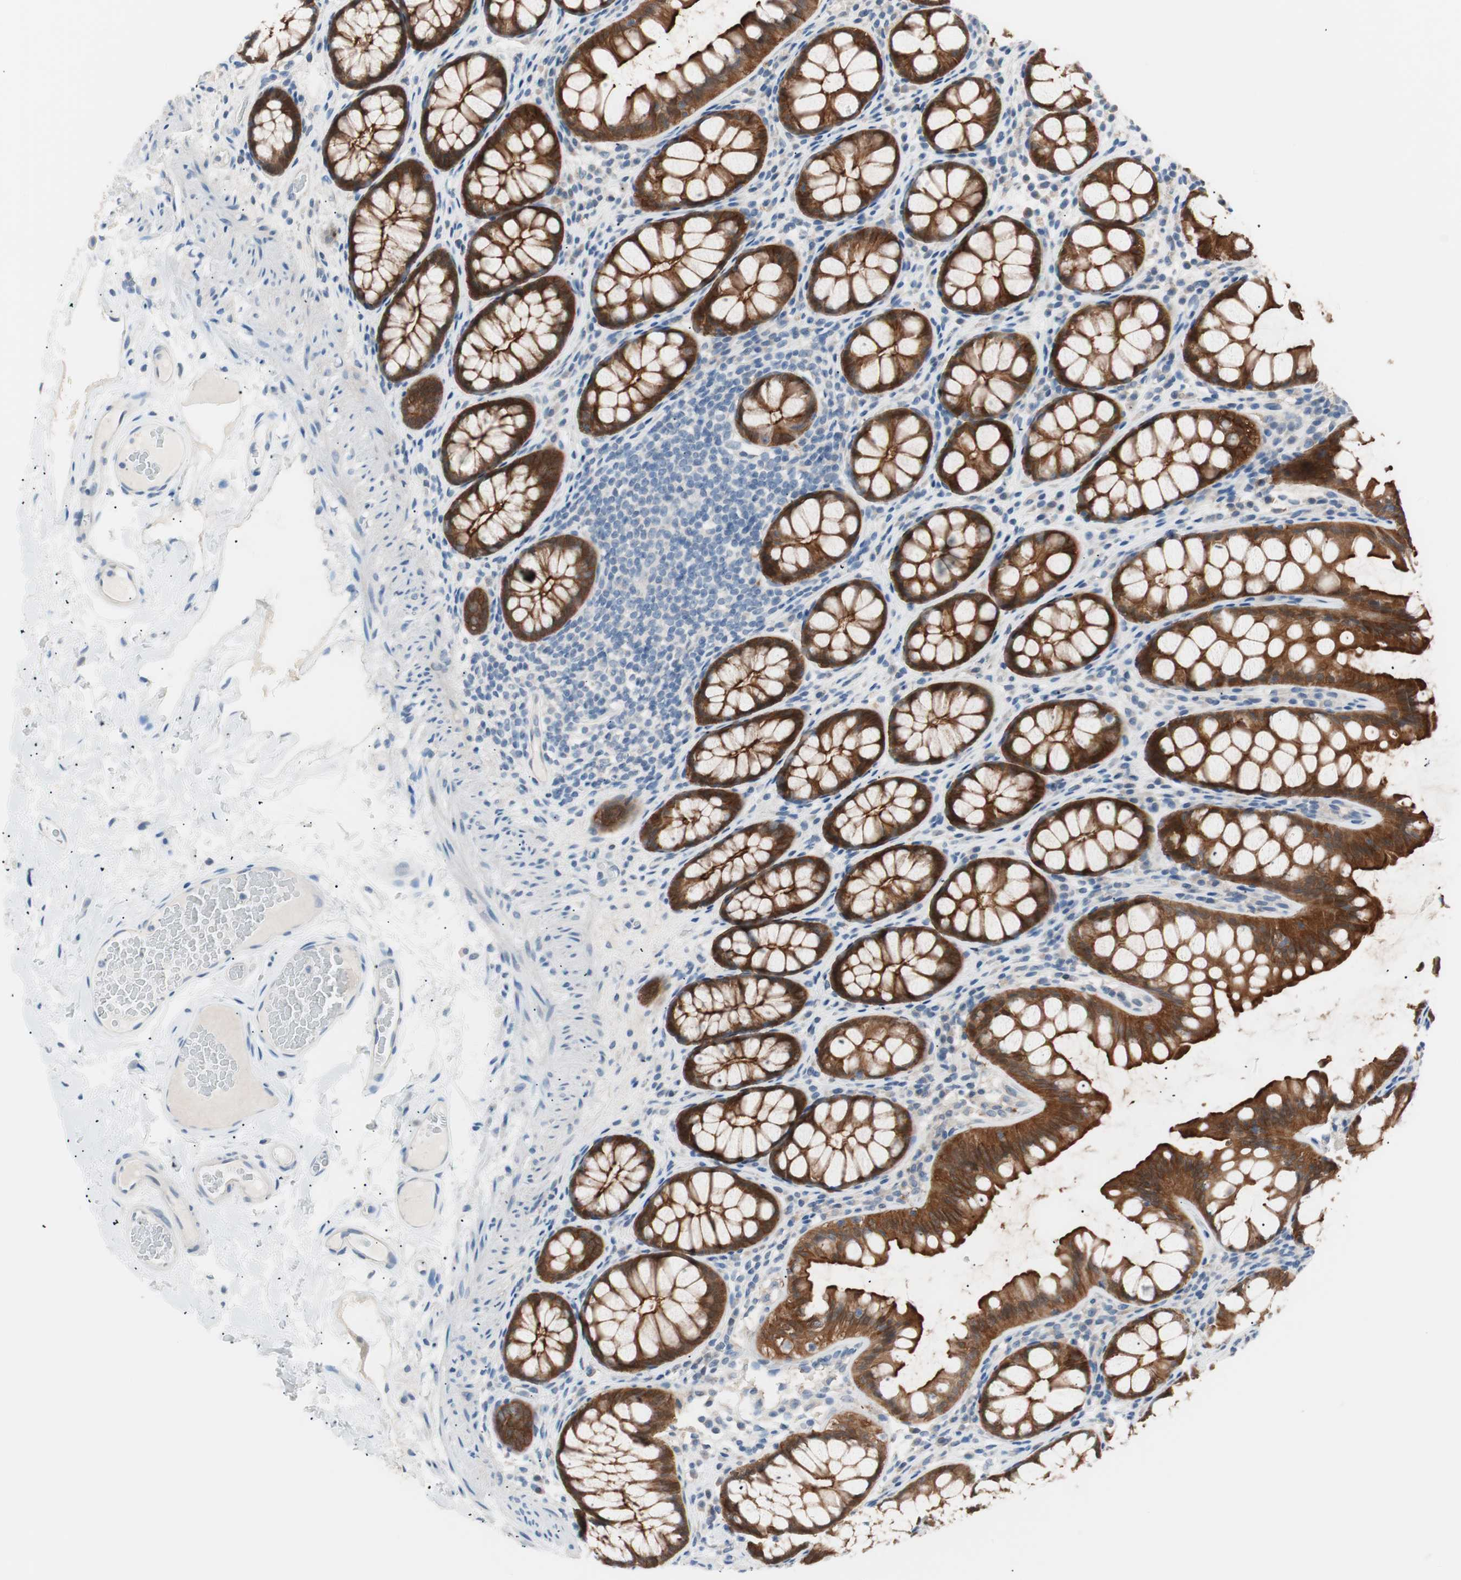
{"staining": {"intensity": "negative", "quantity": "none", "location": "none"}, "tissue": "colon", "cell_type": "Endothelial cells", "image_type": "normal", "snomed": [{"axis": "morphology", "description": "Normal tissue, NOS"}, {"axis": "topography", "description": "Colon"}], "caption": "The immunohistochemistry image has no significant expression in endothelial cells of colon. (DAB immunohistochemistry (IHC) visualized using brightfield microscopy, high magnification).", "gene": "VIL1", "patient": {"sex": "female", "age": 55}}